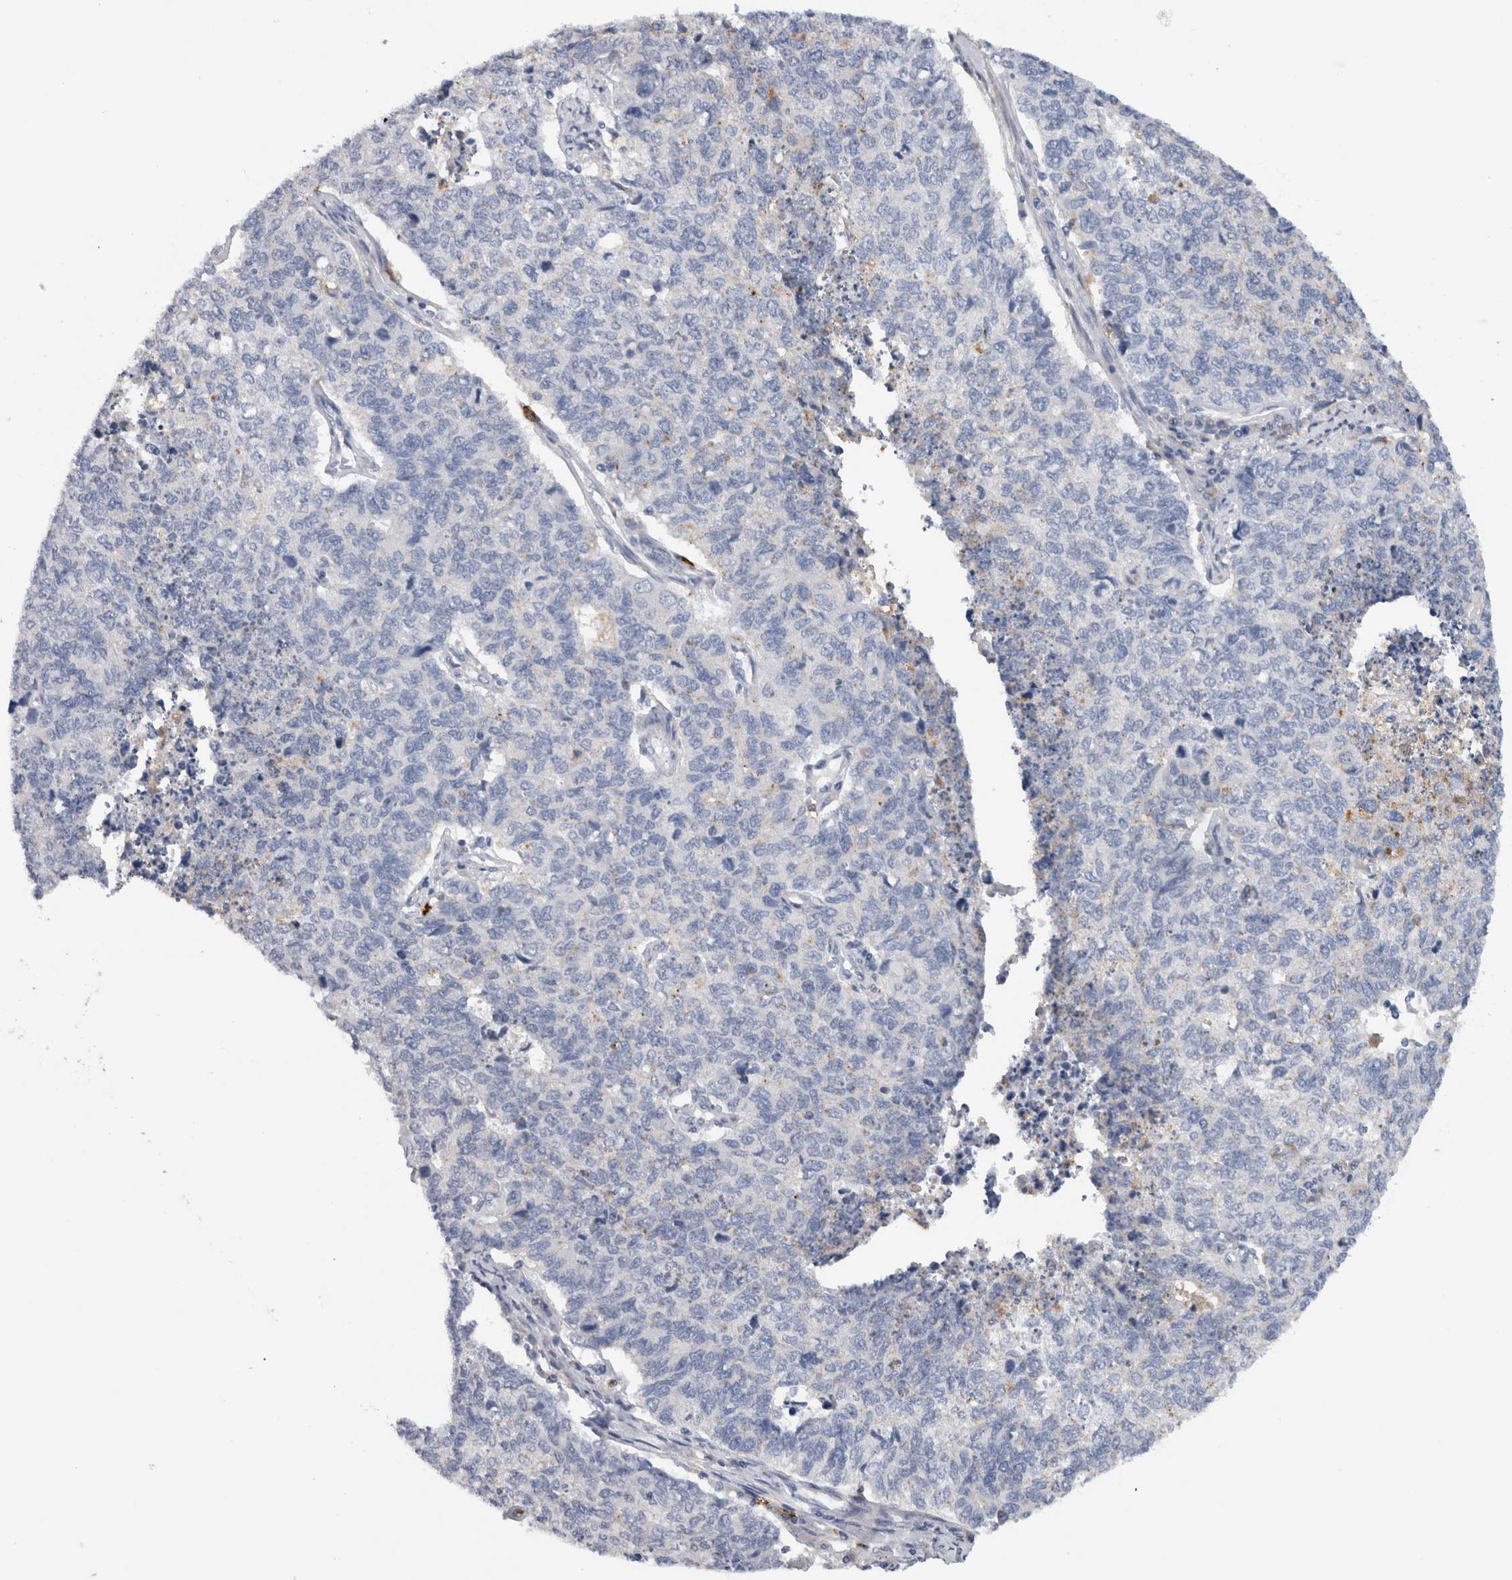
{"staining": {"intensity": "negative", "quantity": "none", "location": "none"}, "tissue": "cervical cancer", "cell_type": "Tumor cells", "image_type": "cancer", "snomed": [{"axis": "morphology", "description": "Squamous cell carcinoma, NOS"}, {"axis": "topography", "description": "Cervix"}], "caption": "IHC photomicrograph of neoplastic tissue: cervical squamous cell carcinoma stained with DAB (3,3'-diaminobenzidine) displays no significant protein positivity in tumor cells.", "gene": "CD63", "patient": {"sex": "female", "age": 63}}